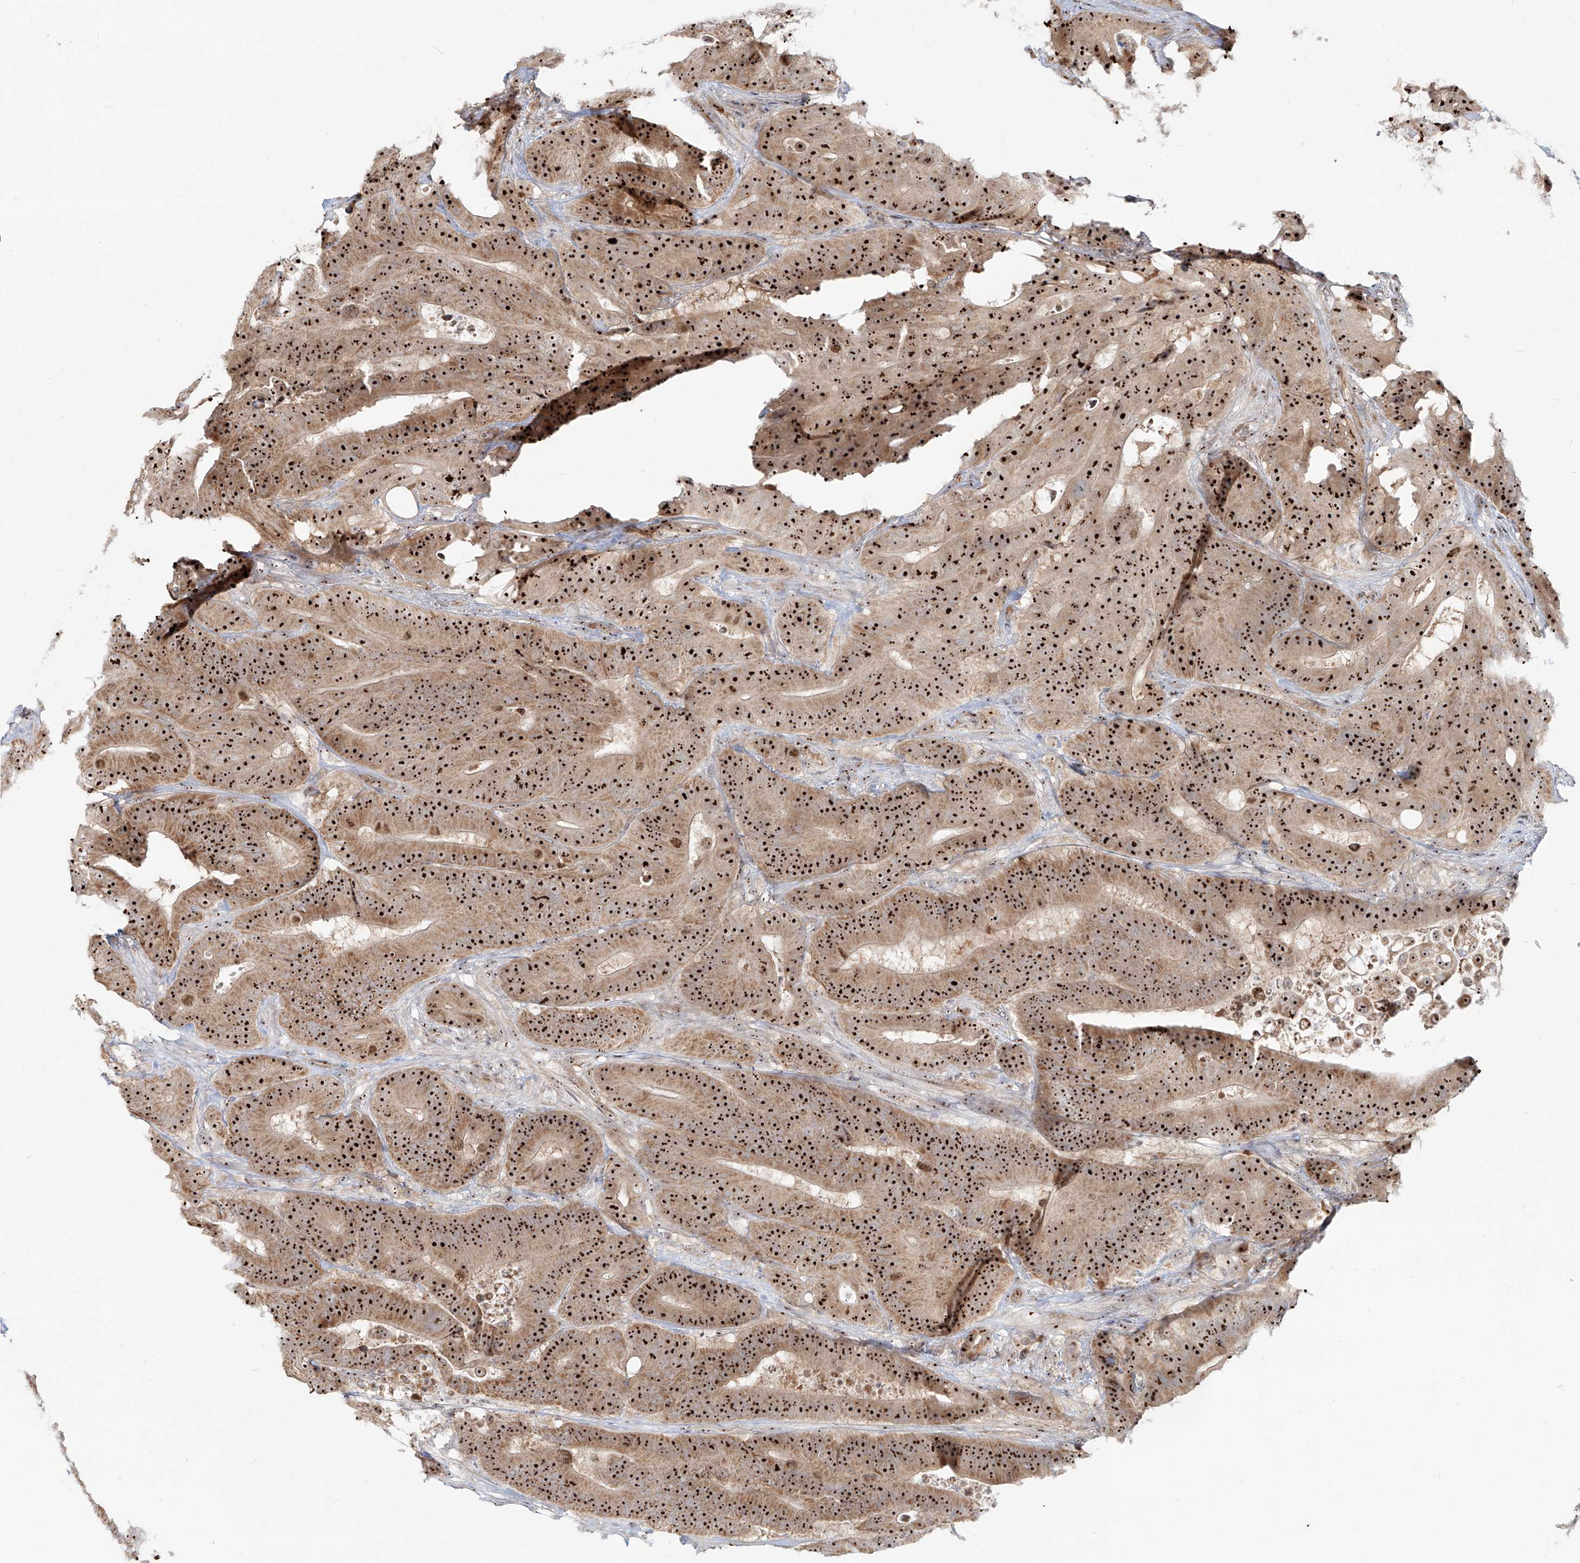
{"staining": {"intensity": "strong", "quantity": ">75%", "location": "cytoplasmic/membranous,nuclear"}, "tissue": "colorectal cancer", "cell_type": "Tumor cells", "image_type": "cancer", "snomed": [{"axis": "morphology", "description": "Adenocarcinoma, NOS"}, {"axis": "topography", "description": "Colon"}], "caption": "The histopathology image shows a brown stain indicating the presence of a protein in the cytoplasmic/membranous and nuclear of tumor cells in adenocarcinoma (colorectal). (DAB (3,3'-diaminobenzidine) IHC with brightfield microscopy, high magnification).", "gene": "BYSL", "patient": {"sex": "male", "age": 83}}